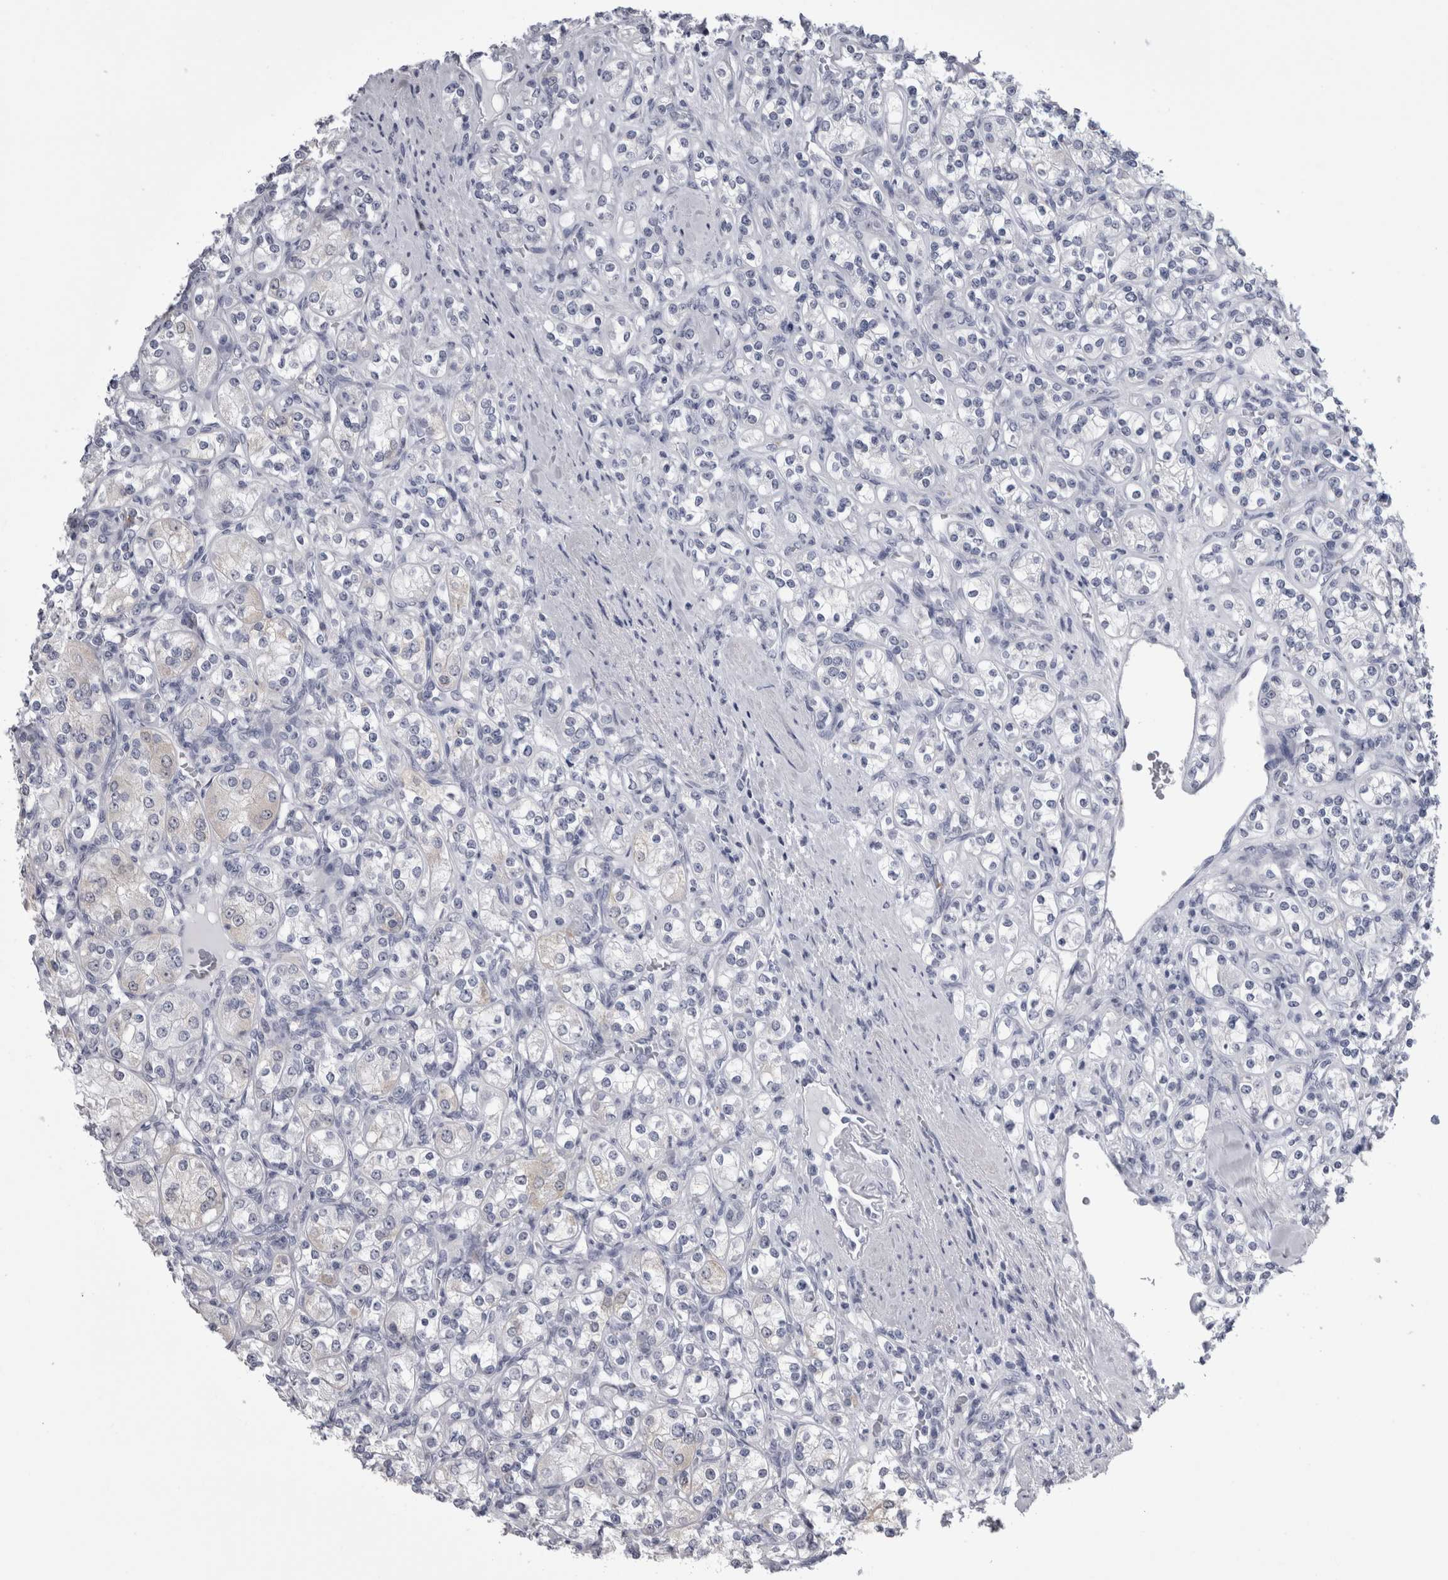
{"staining": {"intensity": "negative", "quantity": "none", "location": "none"}, "tissue": "renal cancer", "cell_type": "Tumor cells", "image_type": "cancer", "snomed": [{"axis": "morphology", "description": "Adenocarcinoma, NOS"}, {"axis": "topography", "description": "Kidney"}], "caption": "Immunohistochemistry histopathology image of neoplastic tissue: human renal adenocarcinoma stained with DAB (3,3'-diaminobenzidine) displays no significant protein staining in tumor cells. The staining was performed using DAB (3,3'-diaminobenzidine) to visualize the protein expression in brown, while the nuclei were stained in blue with hematoxylin (Magnification: 20x).", "gene": "ALDH8A1", "patient": {"sex": "male", "age": 77}}